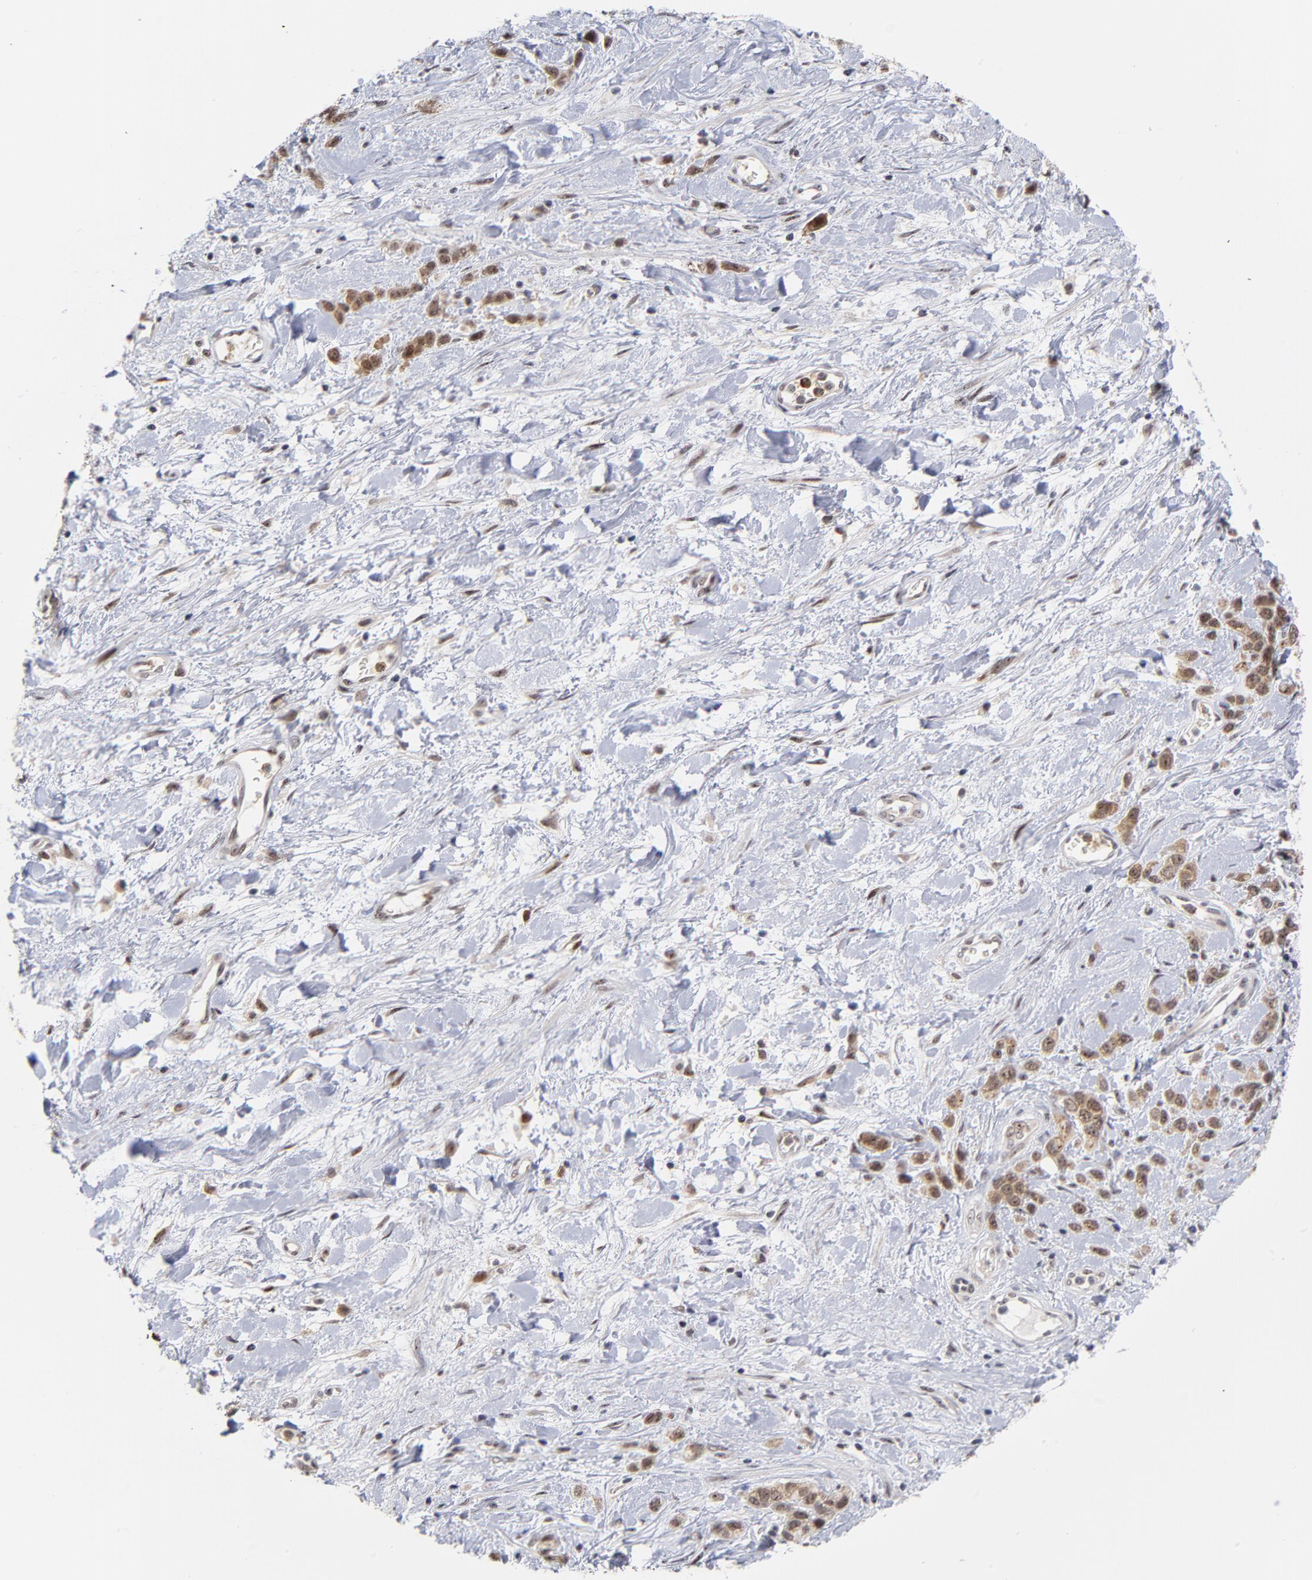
{"staining": {"intensity": "weak", "quantity": ">75%", "location": "cytoplasmic/membranous,nuclear"}, "tissue": "stomach cancer", "cell_type": "Tumor cells", "image_type": "cancer", "snomed": [{"axis": "morphology", "description": "Normal tissue, NOS"}, {"axis": "morphology", "description": "Adenocarcinoma, NOS"}, {"axis": "morphology", "description": "Adenocarcinoma, High grade"}, {"axis": "topography", "description": "Stomach, upper"}, {"axis": "topography", "description": "Stomach"}], "caption": "Immunohistochemical staining of human stomach cancer (adenocarcinoma (high-grade)) displays low levels of weak cytoplasmic/membranous and nuclear protein expression in about >75% of tumor cells. The protein is stained brown, and the nuclei are stained in blue (DAB (3,3'-diaminobenzidine) IHC with brightfield microscopy, high magnification).", "gene": "ZNF419", "patient": {"sex": "female", "age": 65}}